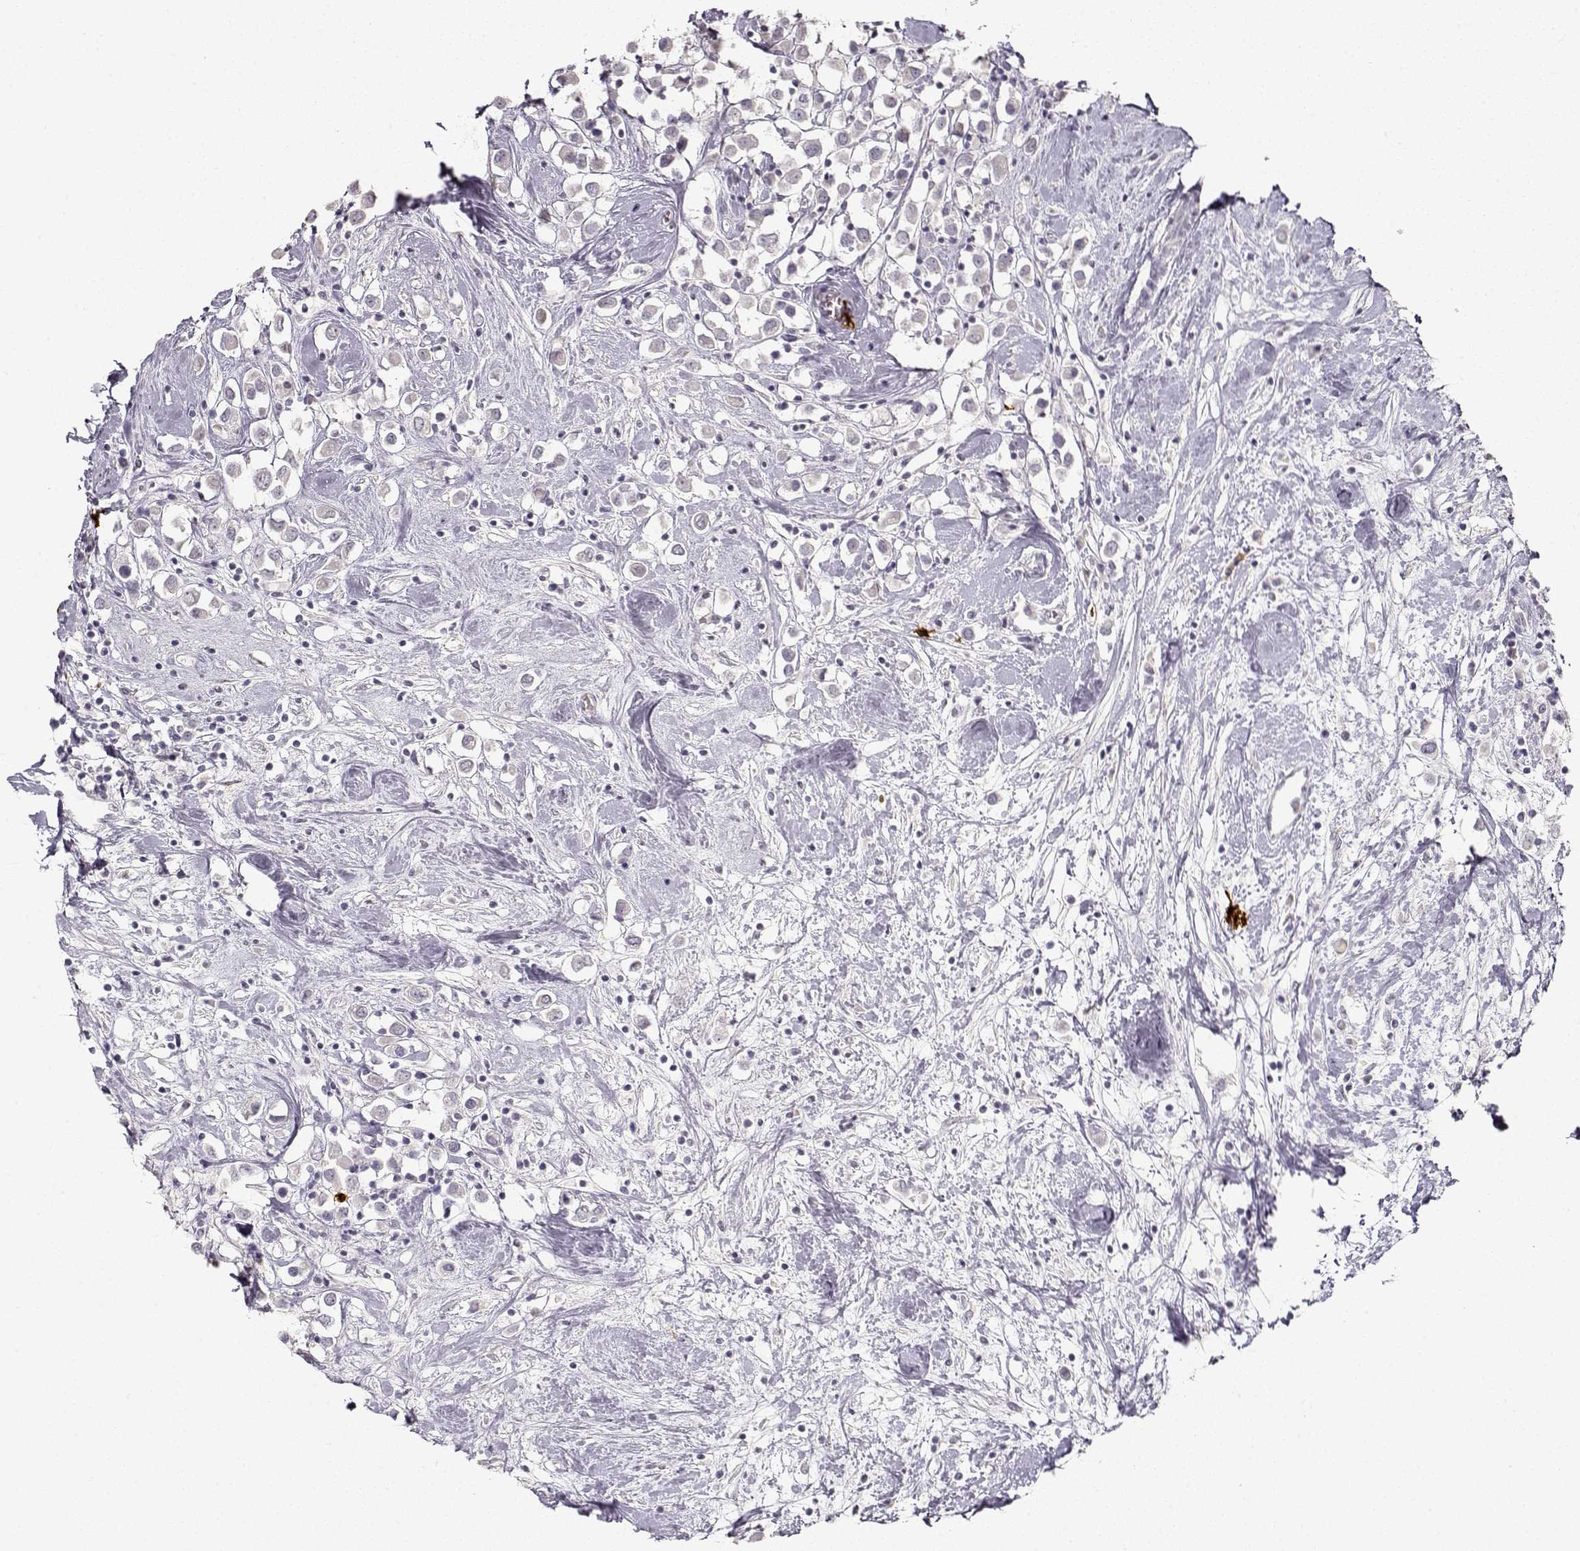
{"staining": {"intensity": "negative", "quantity": "none", "location": "none"}, "tissue": "breast cancer", "cell_type": "Tumor cells", "image_type": "cancer", "snomed": [{"axis": "morphology", "description": "Duct carcinoma"}, {"axis": "topography", "description": "Breast"}], "caption": "This is an IHC histopathology image of human breast cancer. There is no staining in tumor cells.", "gene": "S100B", "patient": {"sex": "female", "age": 61}}